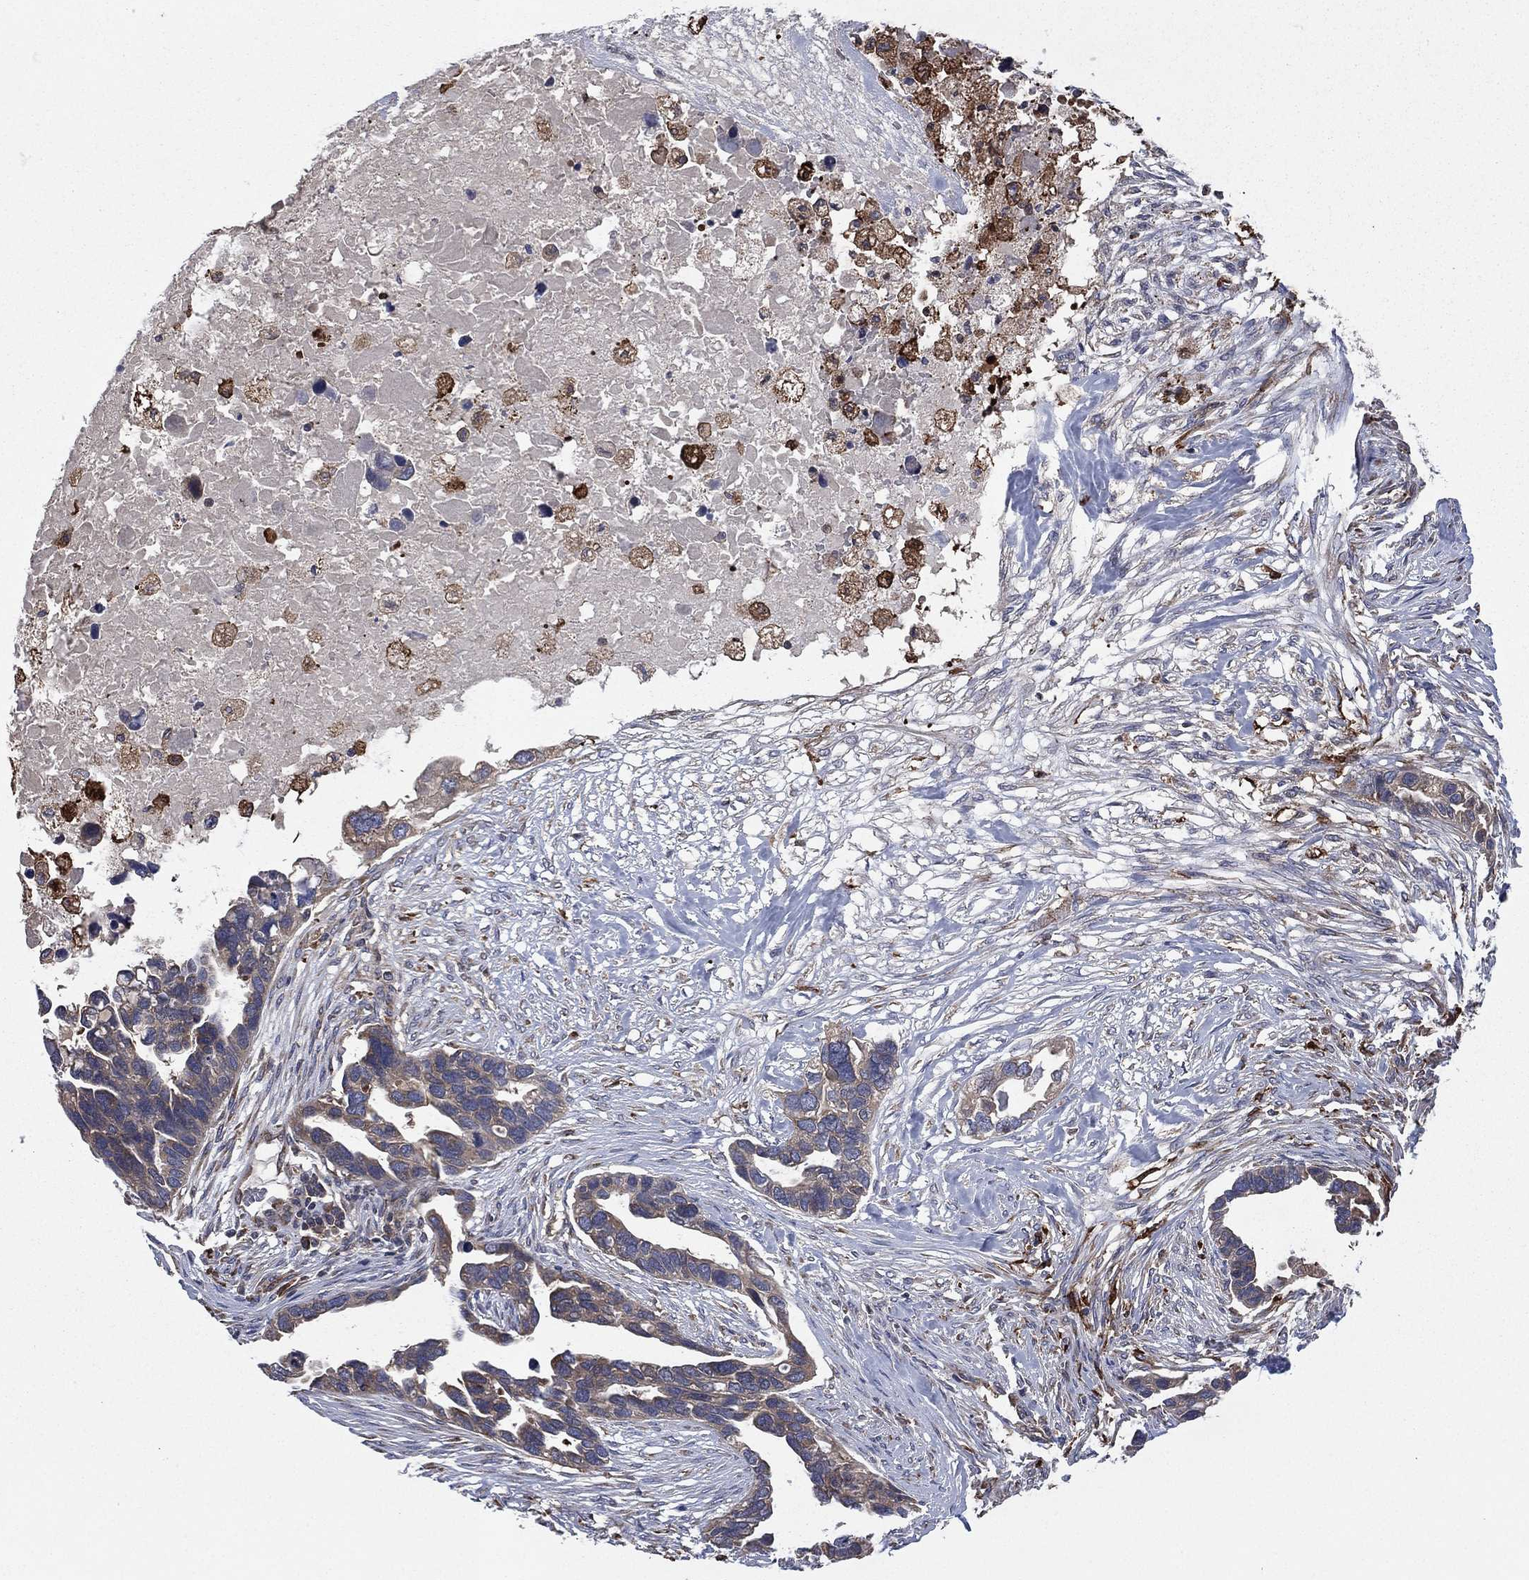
{"staining": {"intensity": "weak", "quantity": "<25%", "location": "cytoplasmic/membranous"}, "tissue": "ovarian cancer", "cell_type": "Tumor cells", "image_type": "cancer", "snomed": [{"axis": "morphology", "description": "Cystadenocarcinoma, serous, NOS"}, {"axis": "topography", "description": "Ovary"}], "caption": "IHC of human ovarian cancer (serous cystadenocarcinoma) reveals no positivity in tumor cells. (DAB (3,3'-diaminobenzidine) immunohistochemistry (IHC), high magnification).", "gene": "C2orf76", "patient": {"sex": "female", "age": 54}}